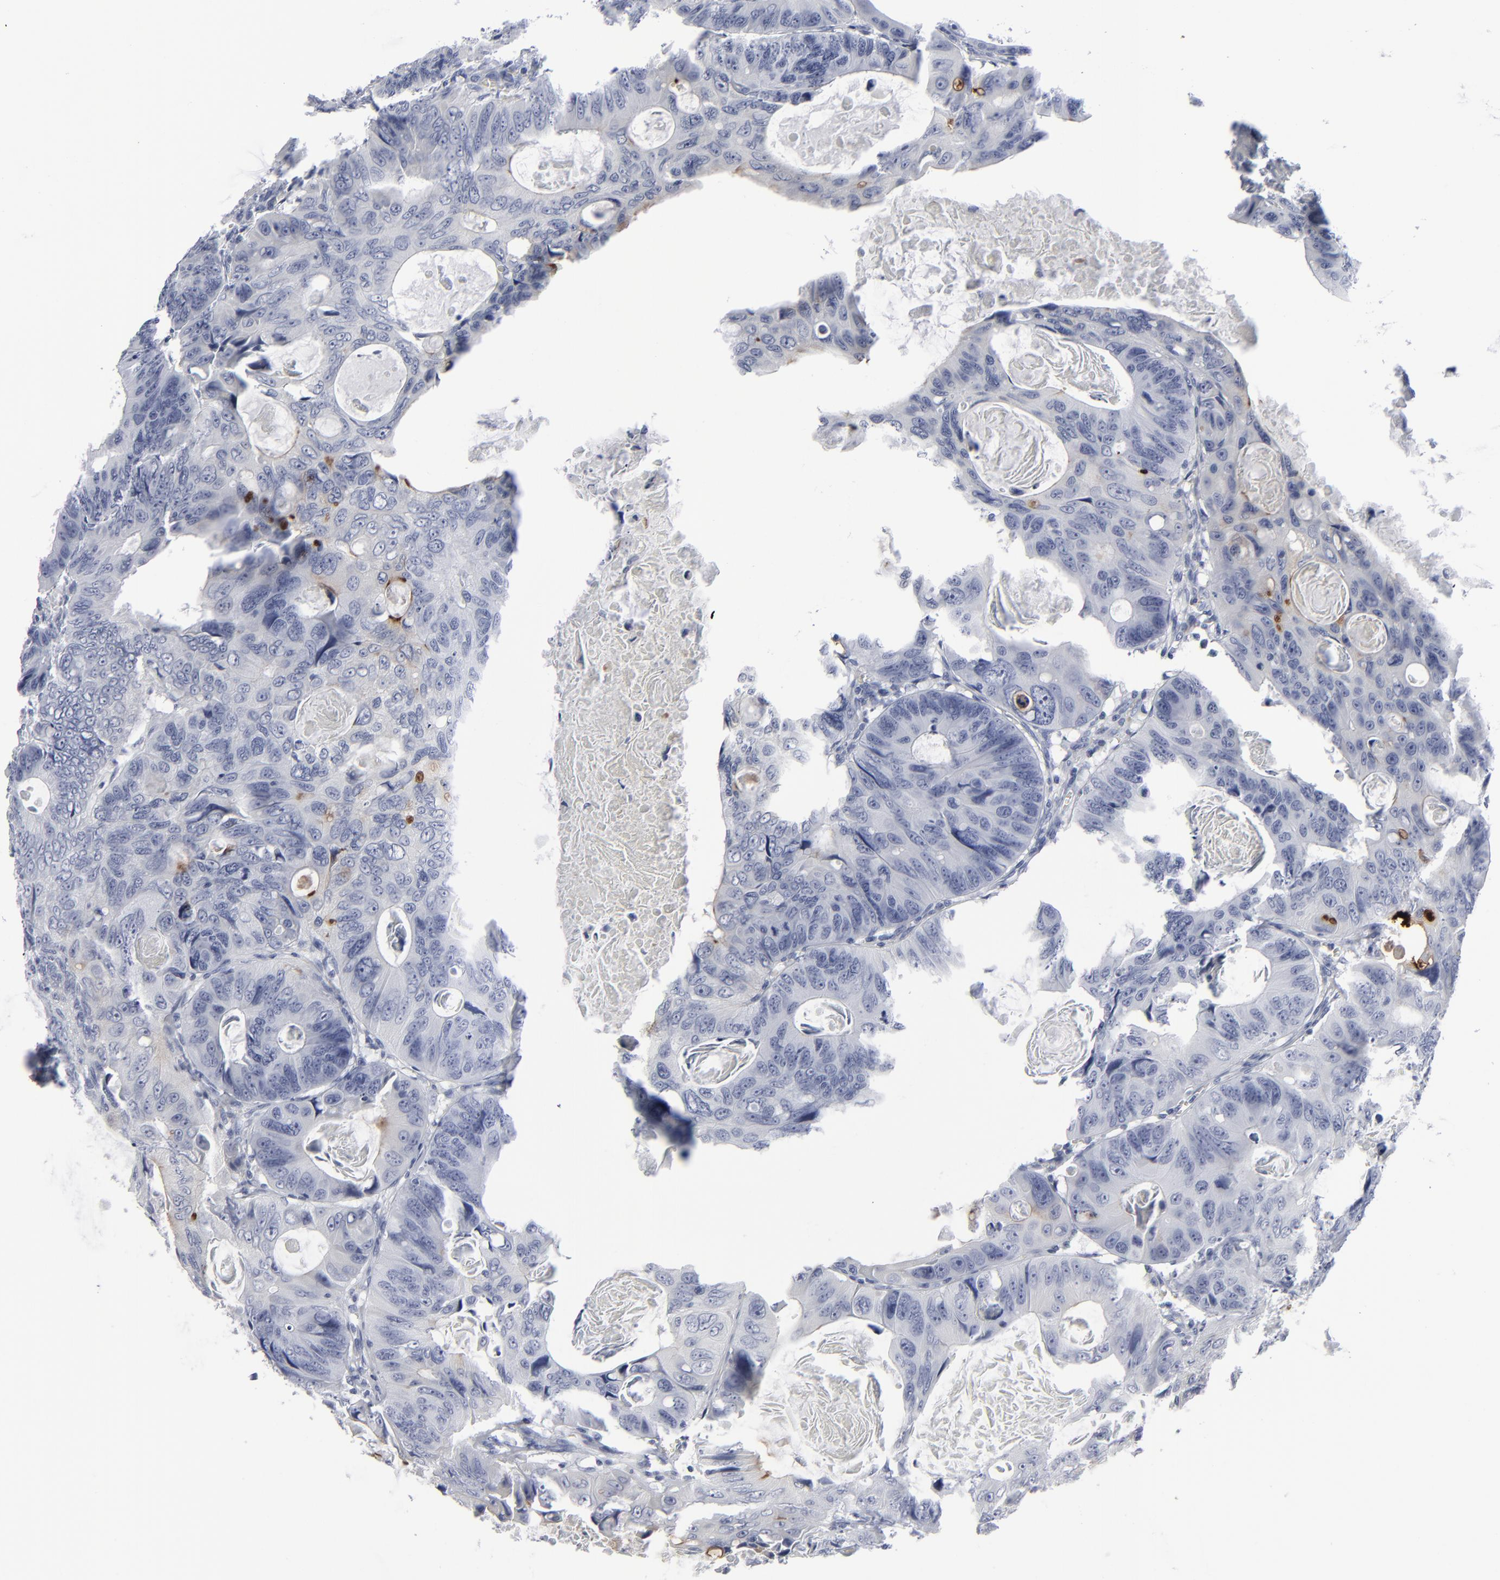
{"staining": {"intensity": "negative", "quantity": "none", "location": "none"}, "tissue": "colorectal cancer", "cell_type": "Tumor cells", "image_type": "cancer", "snomed": [{"axis": "morphology", "description": "Adenocarcinoma, NOS"}, {"axis": "topography", "description": "Colon"}], "caption": "This is an immunohistochemistry image of colorectal cancer. There is no positivity in tumor cells.", "gene": "MSLN", "patient": {"sex": "female", "age": 55}}